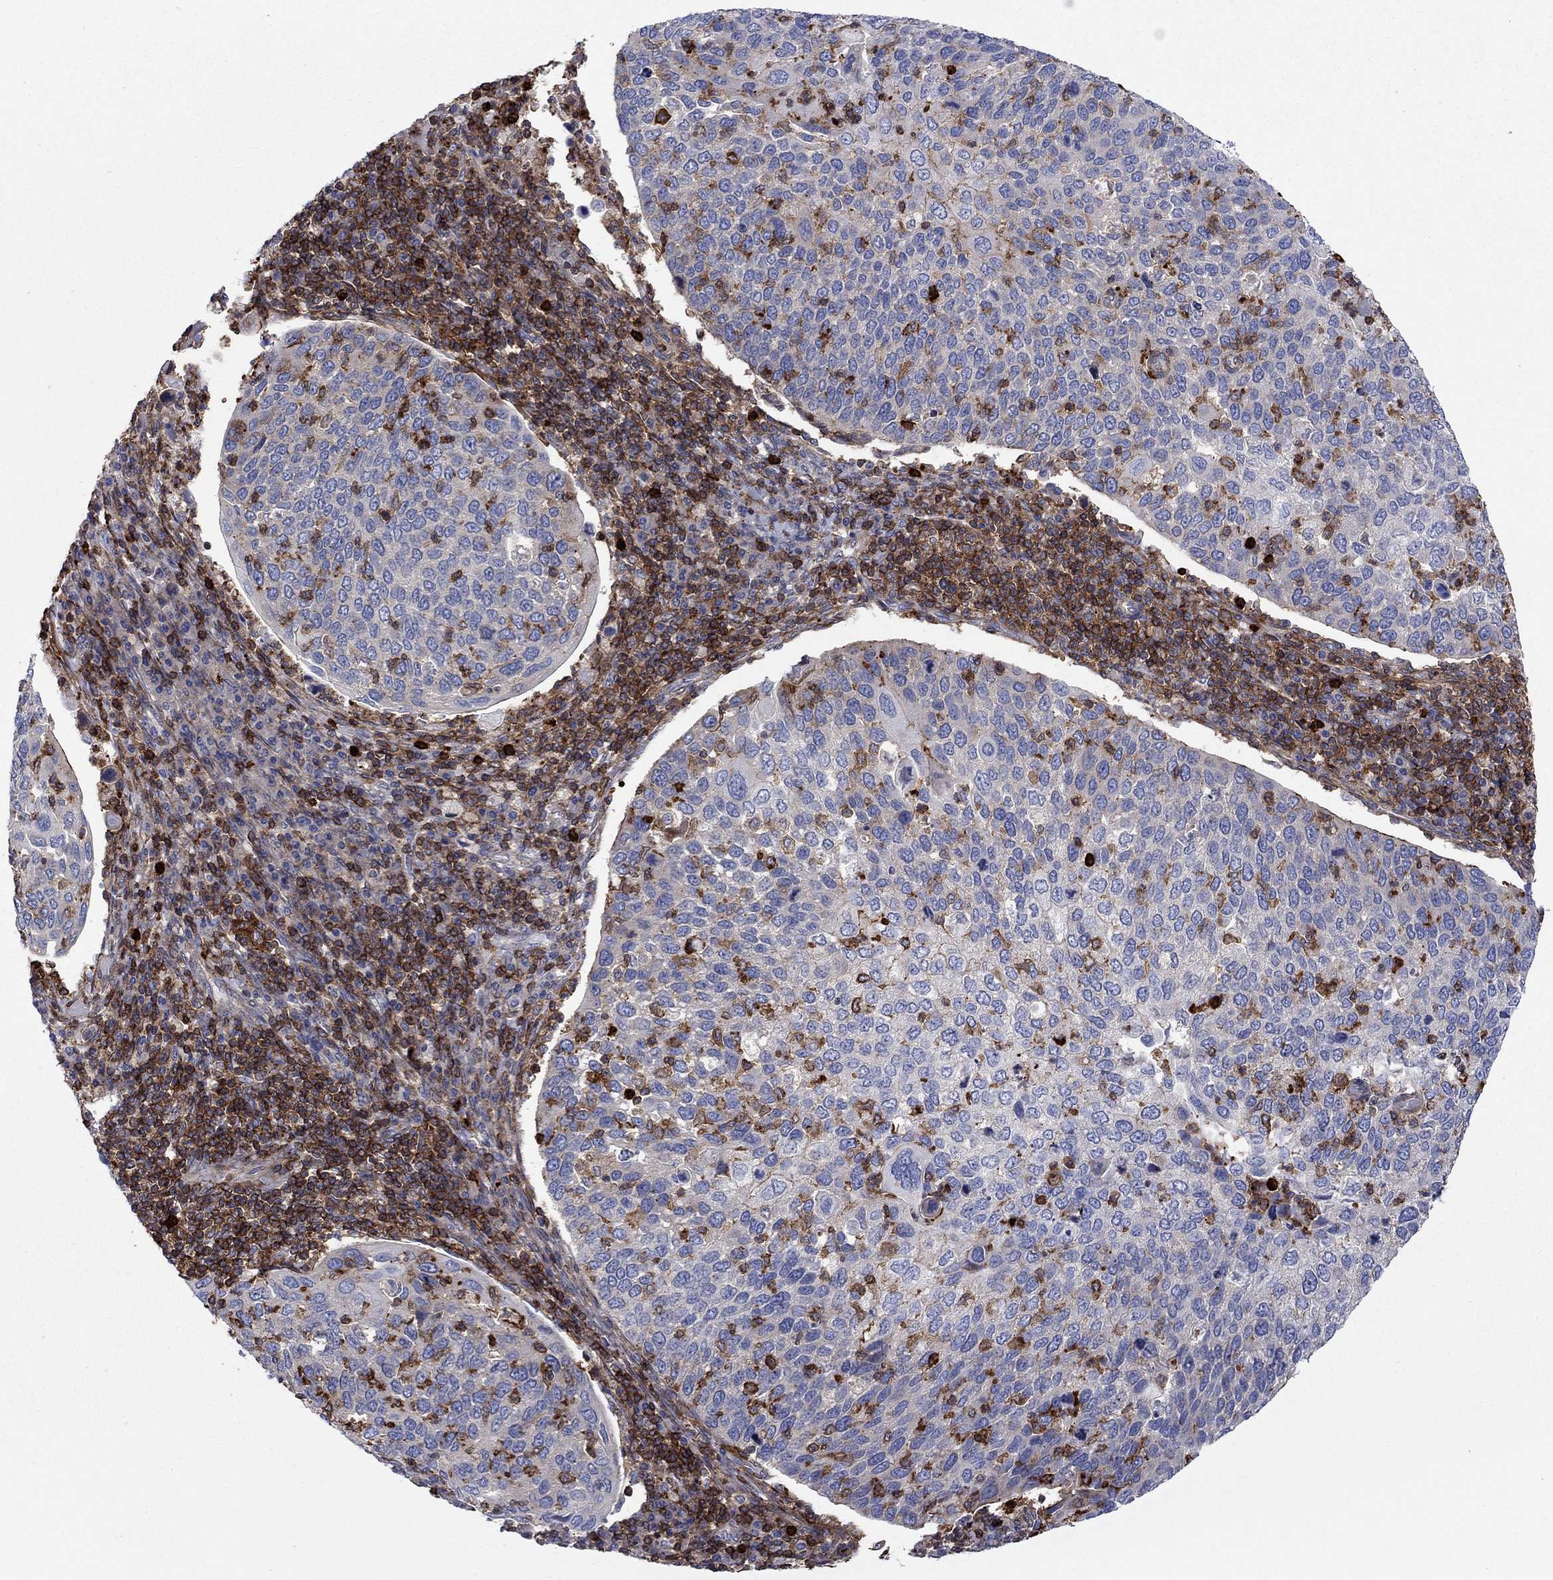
{"staining": {"intensity": "strong", "quantity": "<25%", "location": "cytoplasmic/membranous"}, "tissue": "cervical cancer", "cell_type": "Tumor cells", "image_type": "cancer", "snomed": [{"axis": "morphology", "description": "Squamous cell carcinoma, NOS"}, {"axis": "topography", "description": "Cervix"}], "caption": "Cervical cancer stained with IHC demonstrates strong cytoplasmic/membranous staining in about <25% of tumor cells.", "gene": "PAG1", "patient": {"sex": "female", "age": 54}}